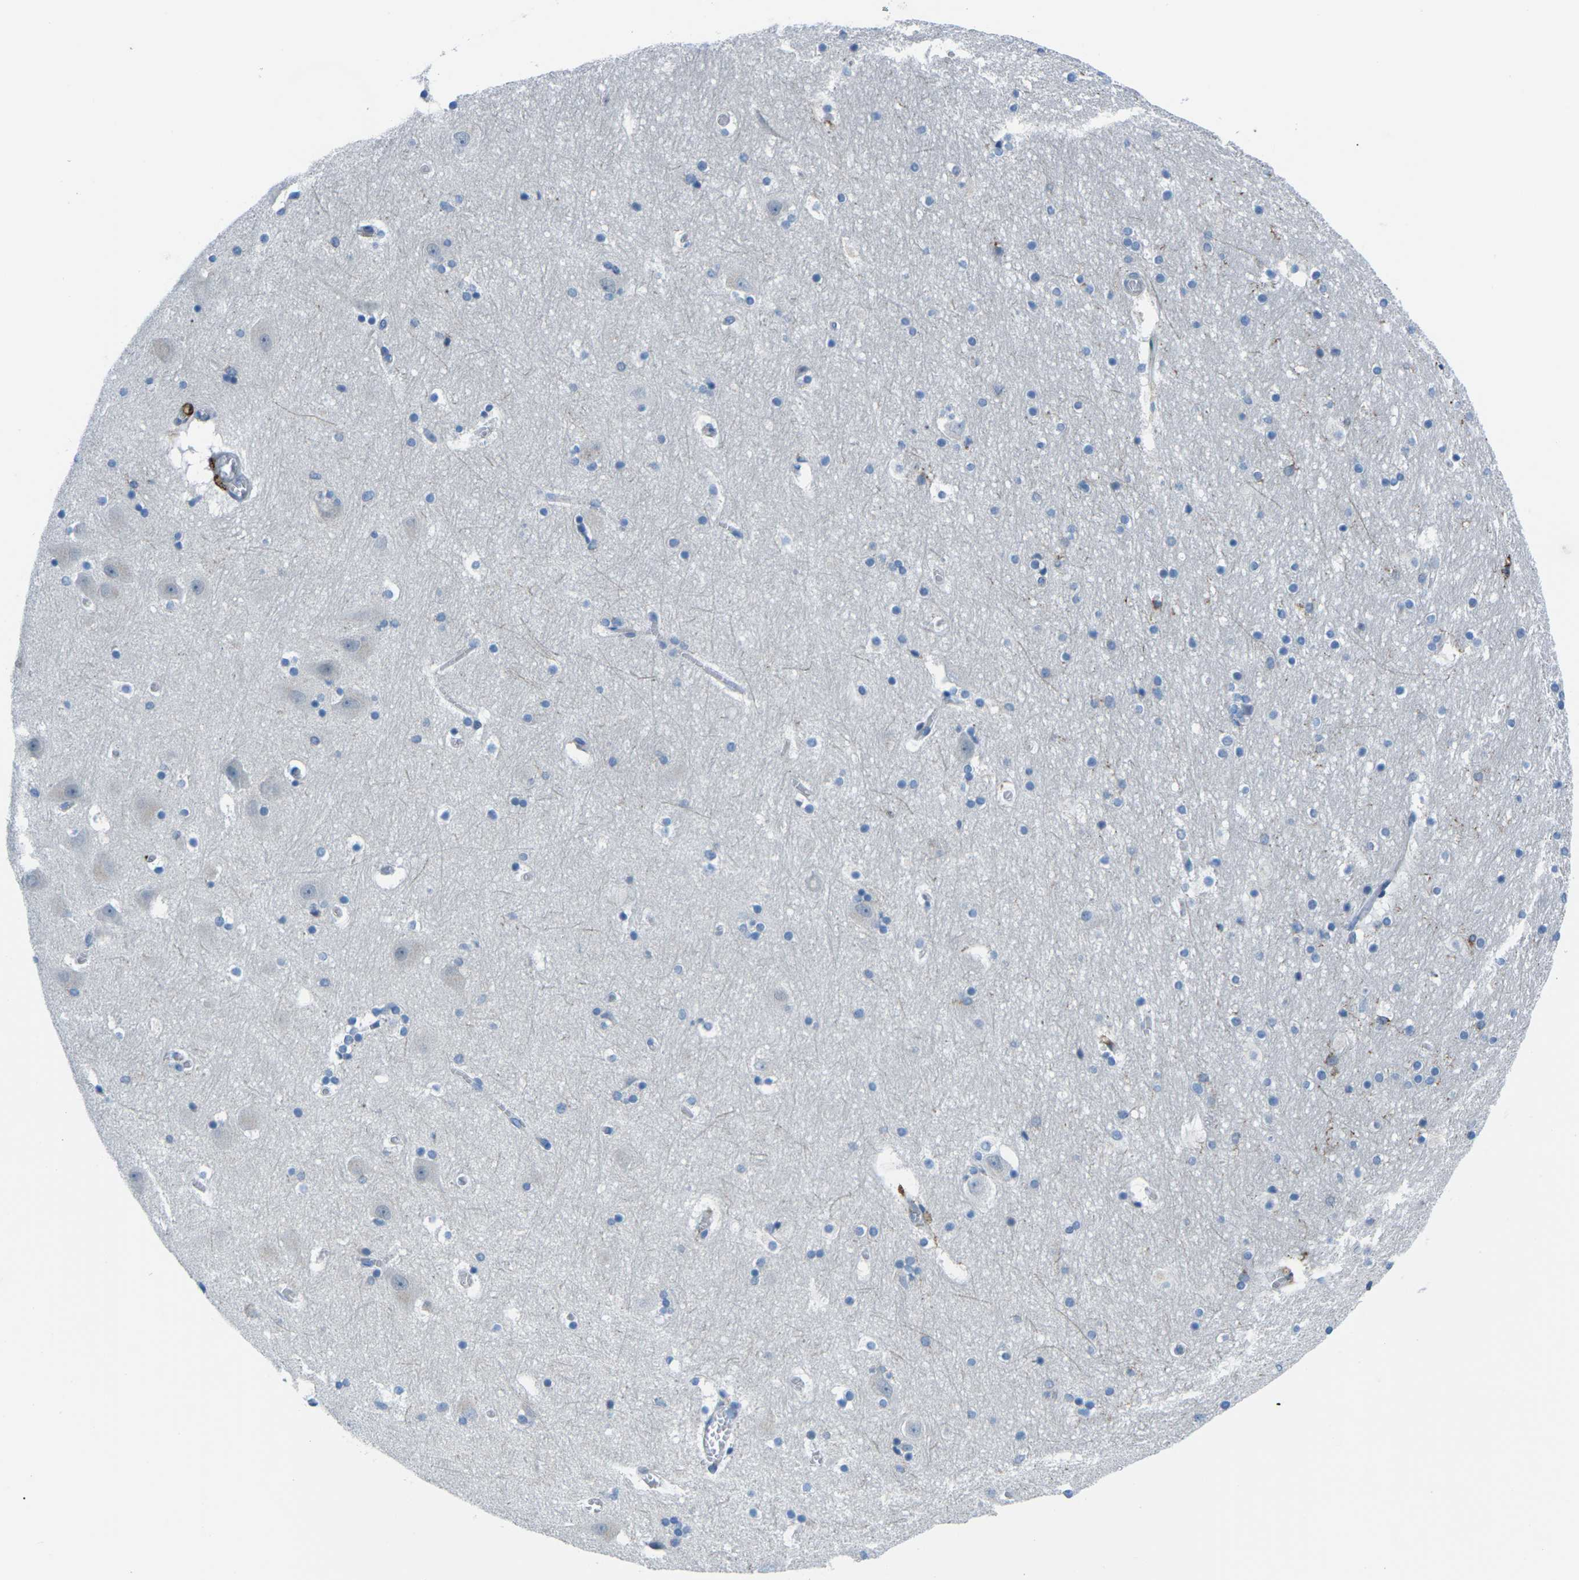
{"staining": {"intensity": "strong", "quantity": "<25%", "location": "cytoplasmic/membranous"}, "tissue": "hippocampus", "cell_type": "Glial cells", "image_type": "normal", "snomed": [{"axis": "morphology", "description": "Normal tissue, NOS"}, {"axis": "topography", "description": "Hippocampus"}], "caption": "A high-resolution photomicrograph shows immunohistochemistry staining of benign hippocampus, which shows strong cytoplasmic/membranous positivity in approximately <25% of glial cells.", "gene": "PTPN1", "patient": {"sex": "male", "age": 45}}